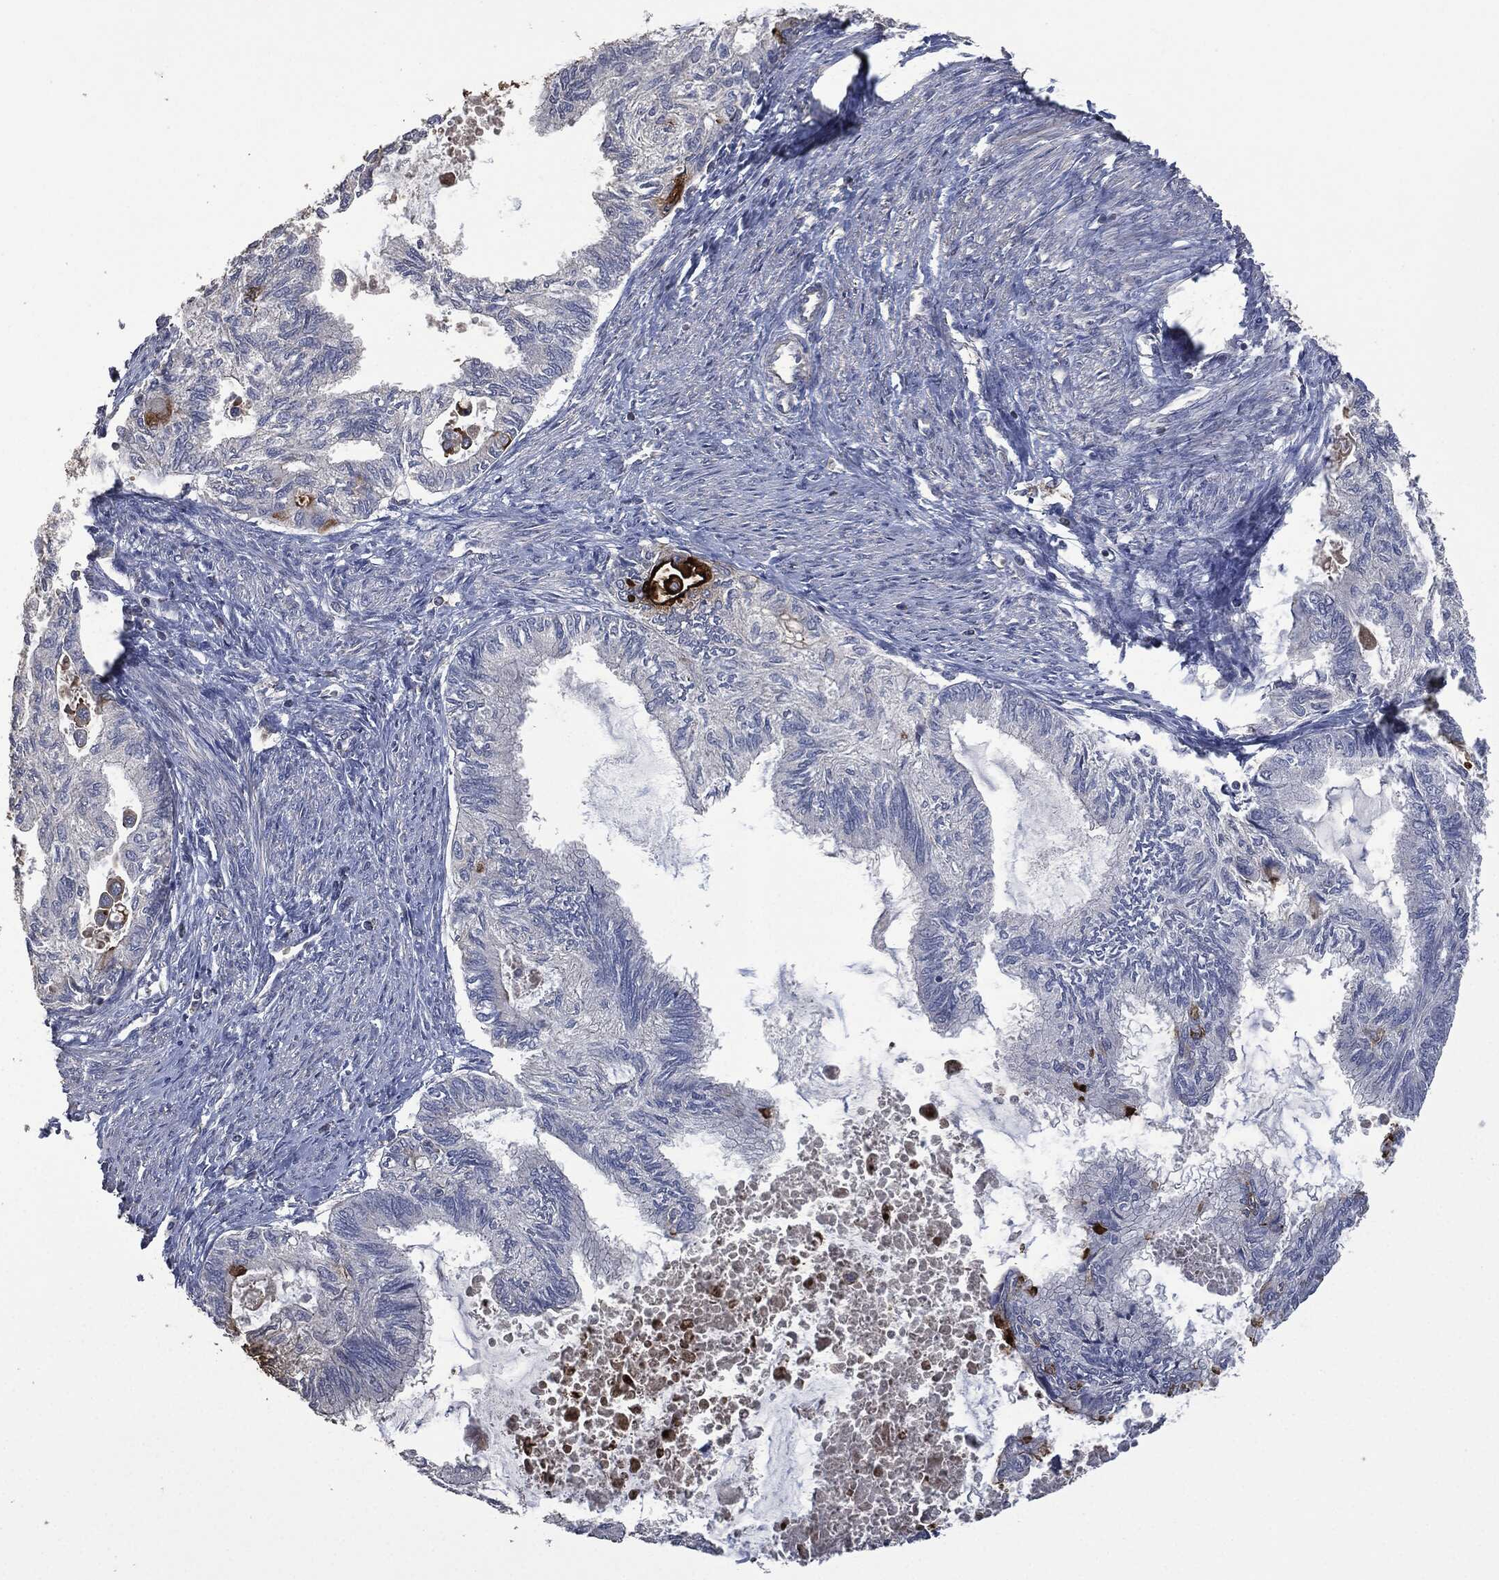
{"staining": {"intensity": "negative", "quantity": "none", "location": "none"}, "tissue": "endometrial cancer", "cell_type": "Tumor cells", "image_type": "cancer", "snomed": [{"axis": "morphology", "description": "Adenocarcinoma, NOS"}, {"axis": "topography", "description": "Endometrium"}], "caption": "Protein analysis of adenocarcinoma (endometrial) reveals no significant positivity in tumor cells.", "gene": "MSLN", "patient": {"sex": "female", "age": 86}}